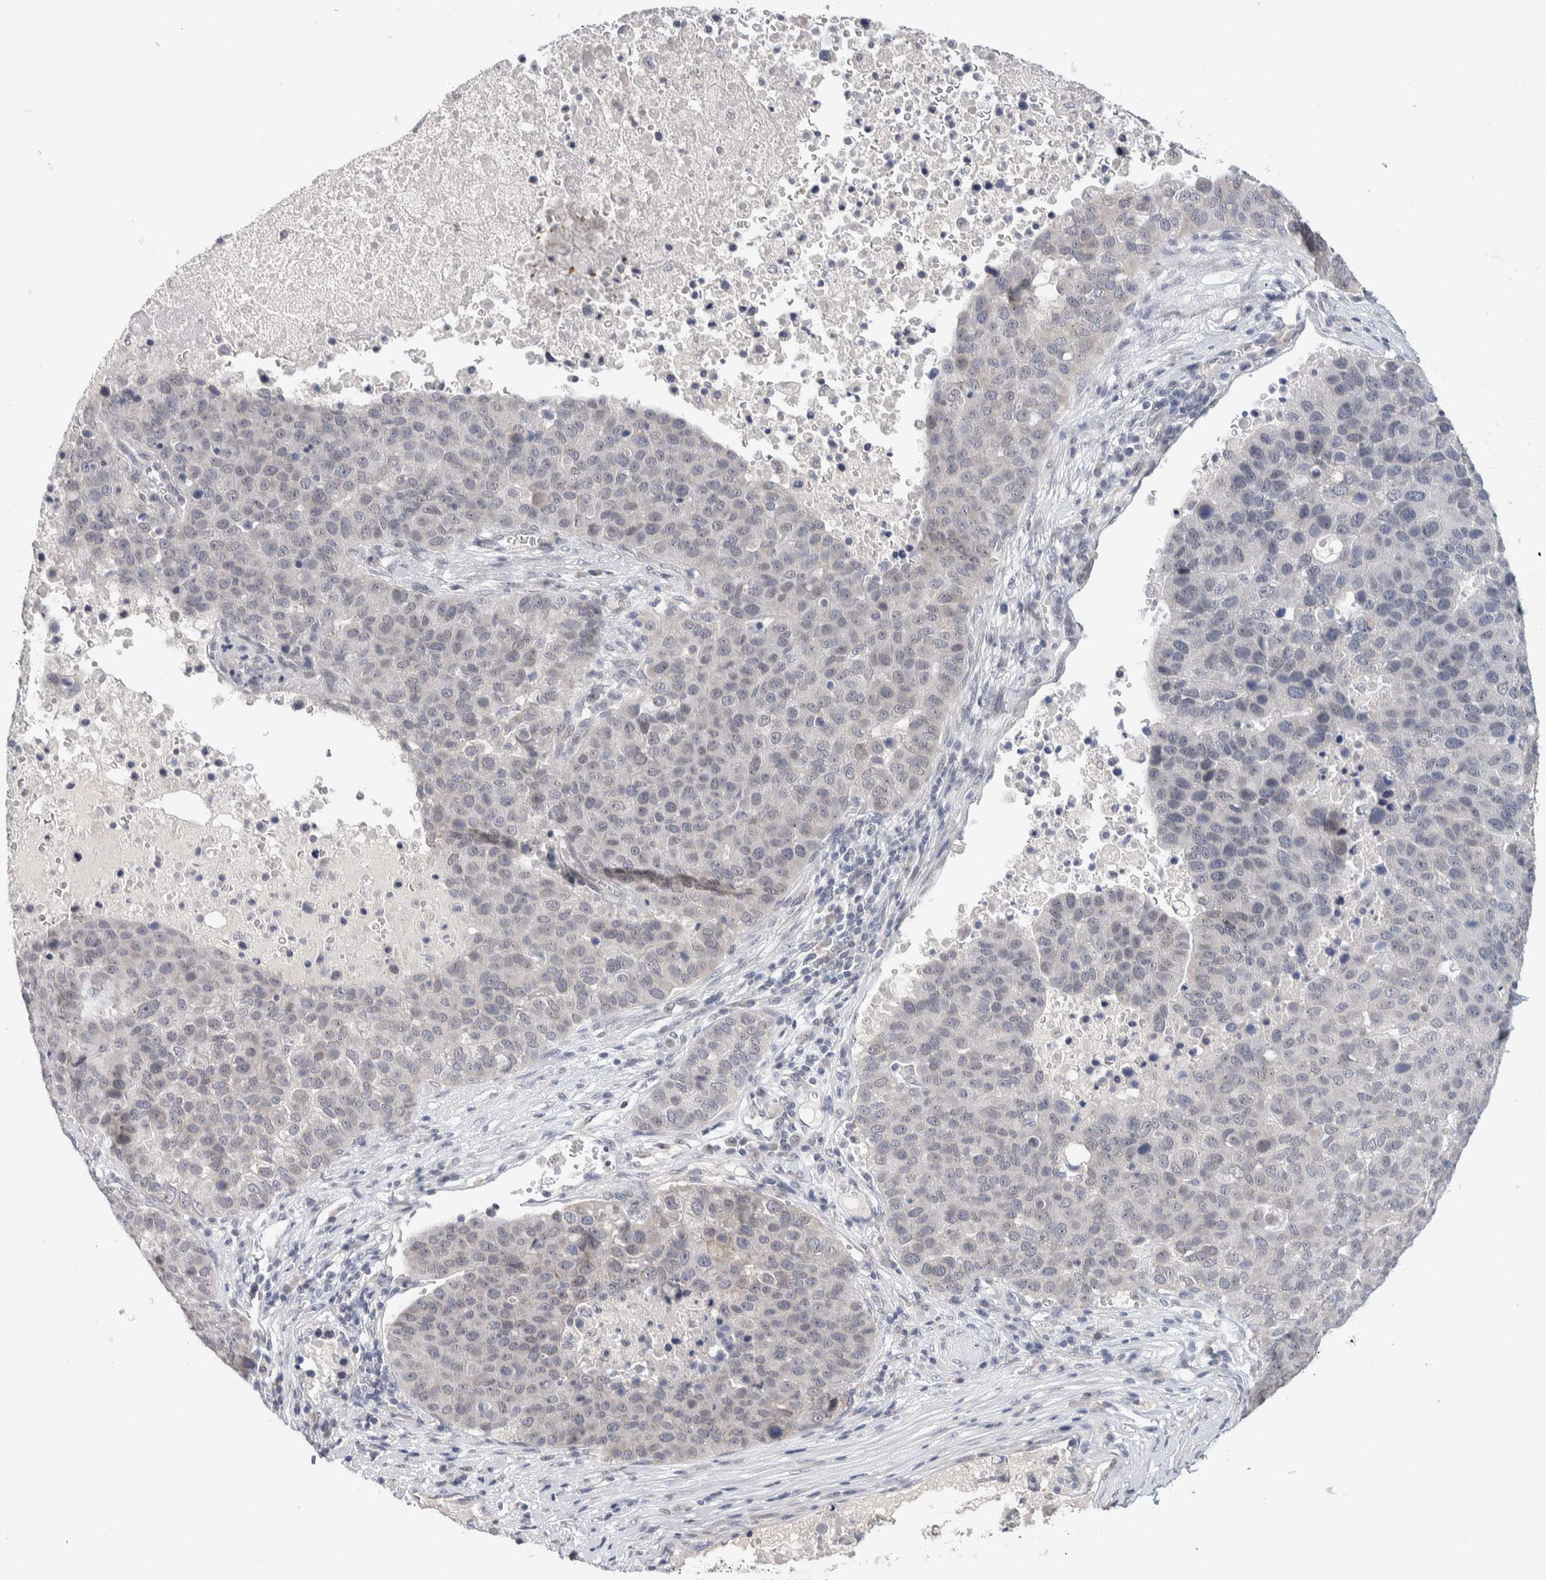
{"staining": {"intensity": "negative", "quantity": "none", "location": "none"}, "tissue": "pancreatic cancer", "cell_type": "Tumor cells", "image_type": "cancer", "snomed": [{"axis": "morphology", "description": "Adenocarcinoma, NOS"}, {"axis": "topography", "description": "Pancreas"}], "caption": "Tumor cells show no significant protein positivity in pancreatic cancer (adenocarcinoma). (DAB (3,3'-diaminobenzidine) immunohistochemistry visualized using brightfield microscopy, high magnification).", "gene": "CRAT", "patient": {"sex": "female", "age": 61}}